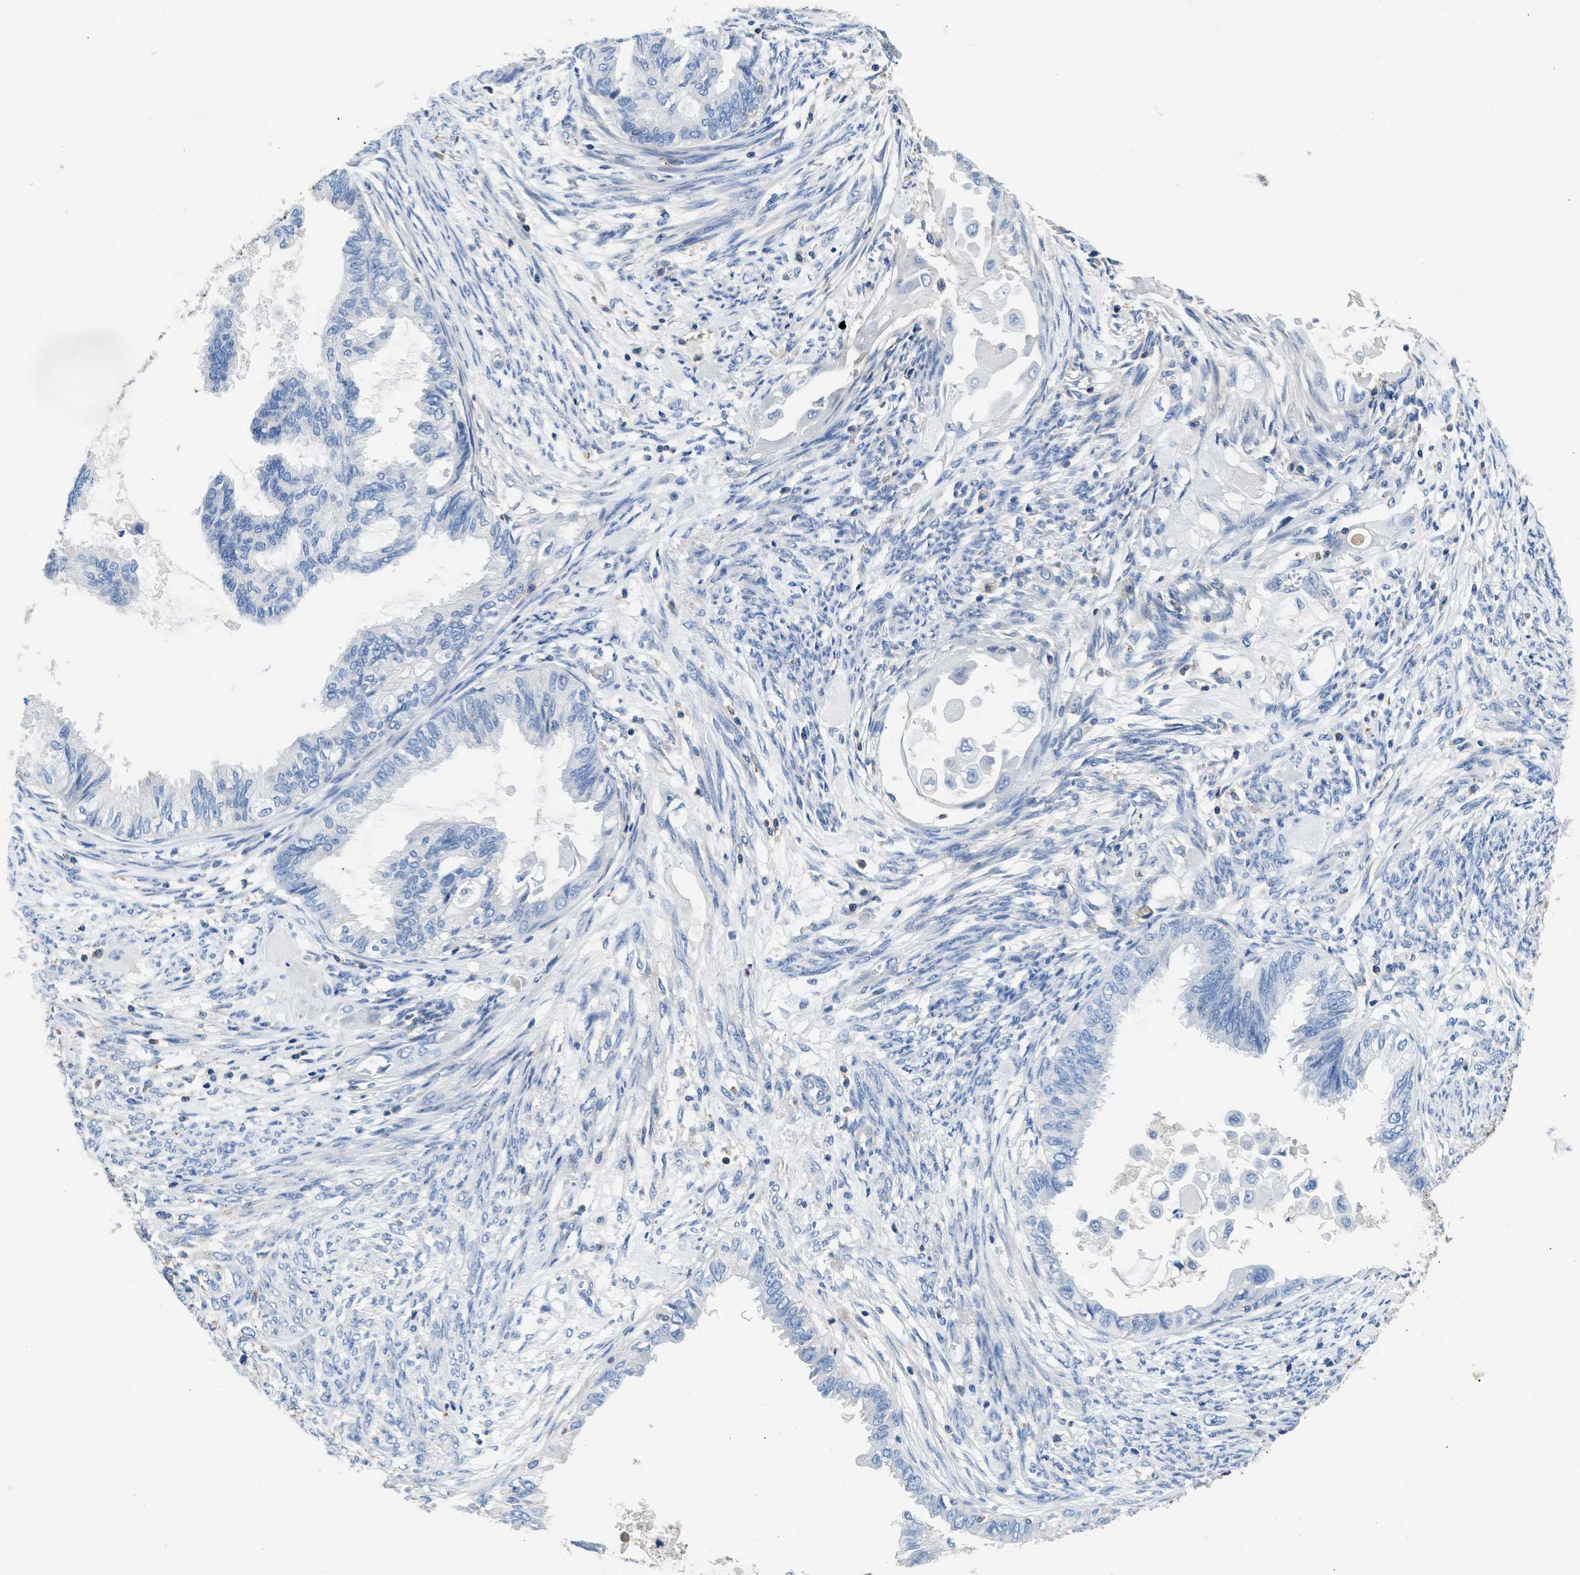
{"staining": {"intensity": "negative", "quantity": "none", "location": "none"}, "tissue": "cervical cancer", "cell_type": "Tumor cells", "image_type": "cancer", "snomed": [{"axis": "morphology", "description": "Normal tissue, NOS"}, {"axis": "morphology", "description": "Adenocarcinoma, NOS"}, {"axis": "topography", "description": "Cervix"}, {"axis": "topography", "description": "Endometrium"}], "caption": "Histopathology image shows no significant protein positivity in tumor cells of cervical cancer.", "gene": "KCNQ4", "patient": {"sex": "female", "age": 86}}